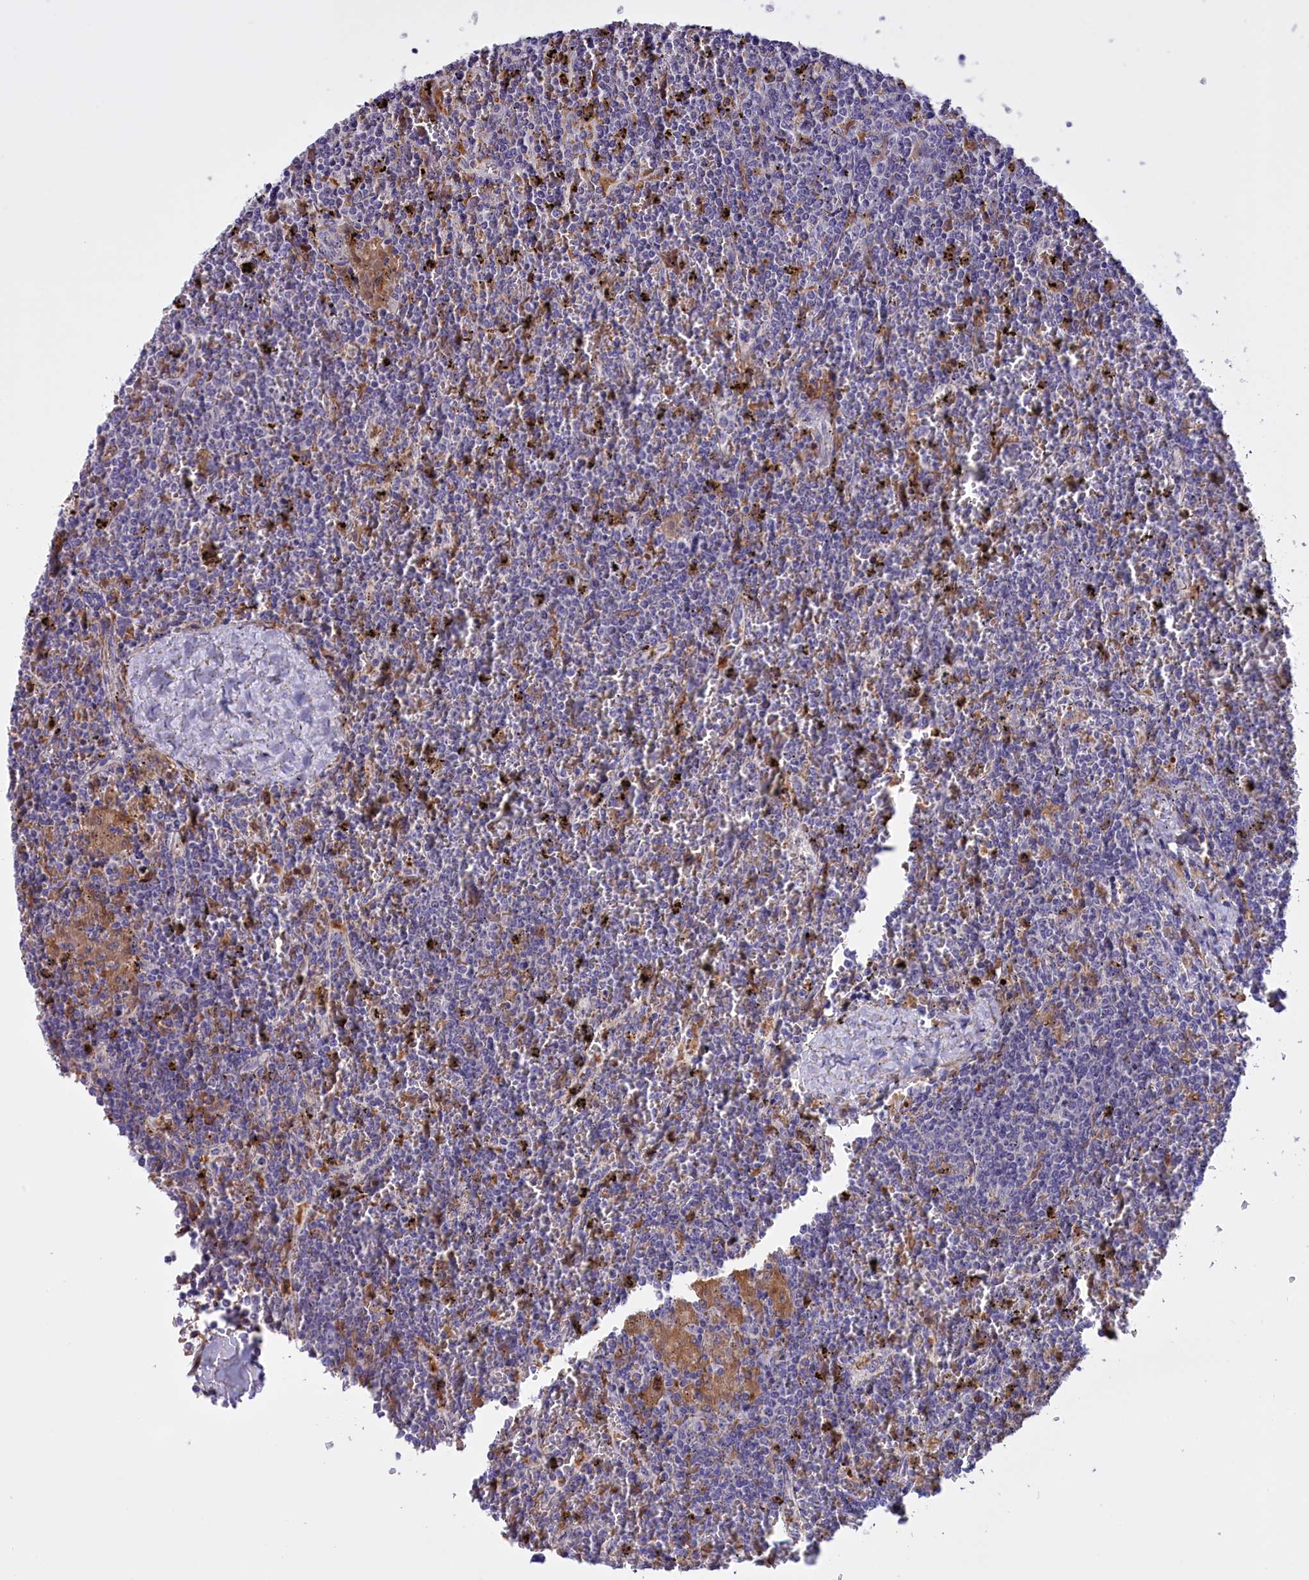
{"staining": {"intensity": "negative", "quantity": "none", "location": "none"}, "tissue": "lymphoma", "cell_type": "Tumor cells", "image_type": "cancer", "snomed": [{"axis": "morphology", "description": "Malignant lymphoma, non-Hodgkin's type, Low grade"}, {"axis": "topography", "description": "Spleen"}], "caption": "Malignant lymphoma, non-Hodgkin's type (low-grade) stained for a protein using immunohistochemistry (IHC) displays no expression tumor cells.", "gene": "FAM149B1", "patient": {"sex": "female", "age": 19}}